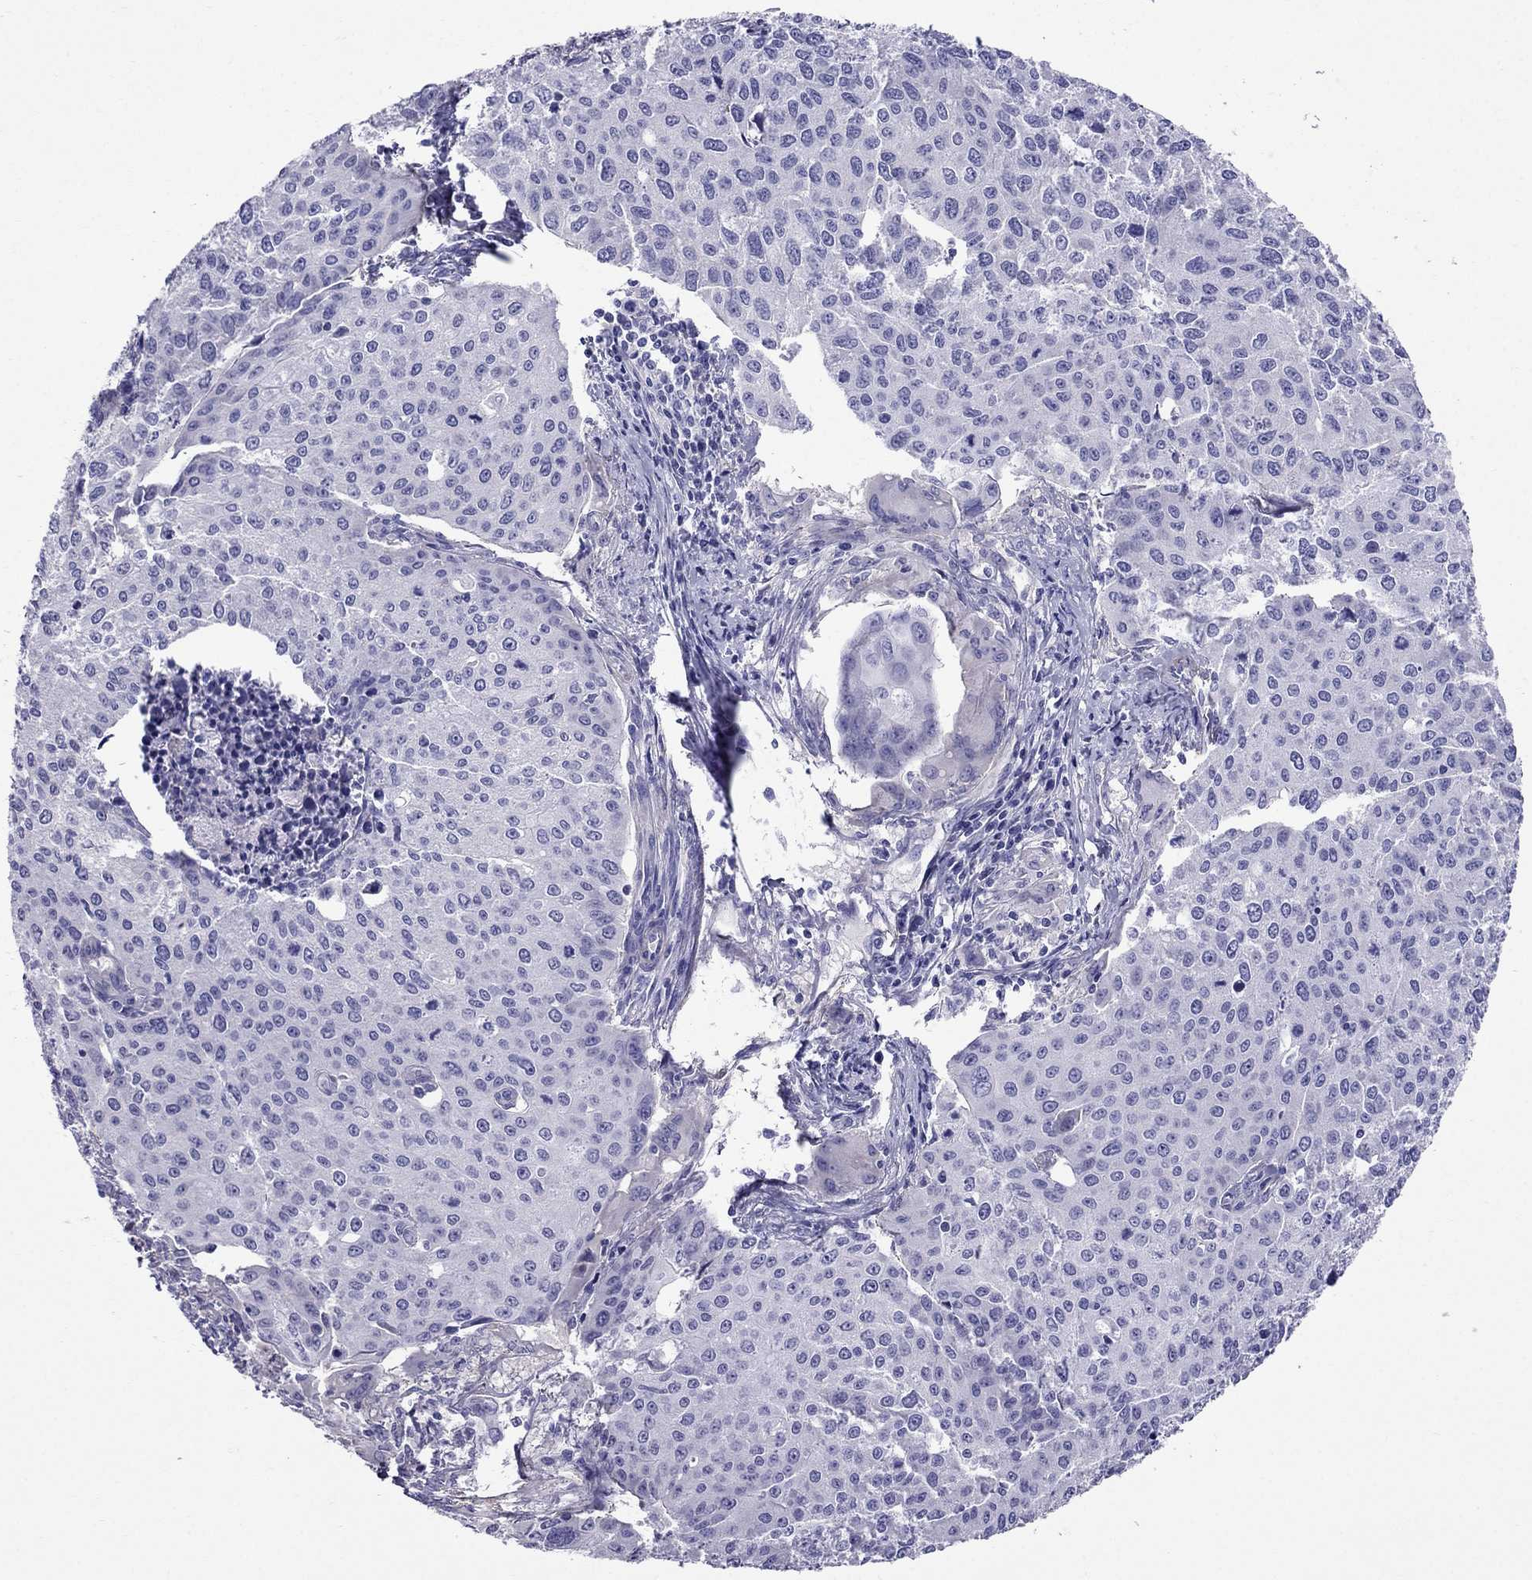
{"staining": {"intensity": "negative", "quantity": "none", "location": "none"}, "tissue": "cervical cancer", "cell_type": "Tumor cells", "image_type": "cancer", "snomed": [{"axis": "morphology", "description": "Squamous cell carcinoma, NOS"}, {"axis": "topography", "description": "Cervix"}], "caption": "Tumor cells are negative for protein expression in human squamous cell carcinoma (cervical).", "gene": "GPR50", "patient": {"sex": "female", "age": 38}}